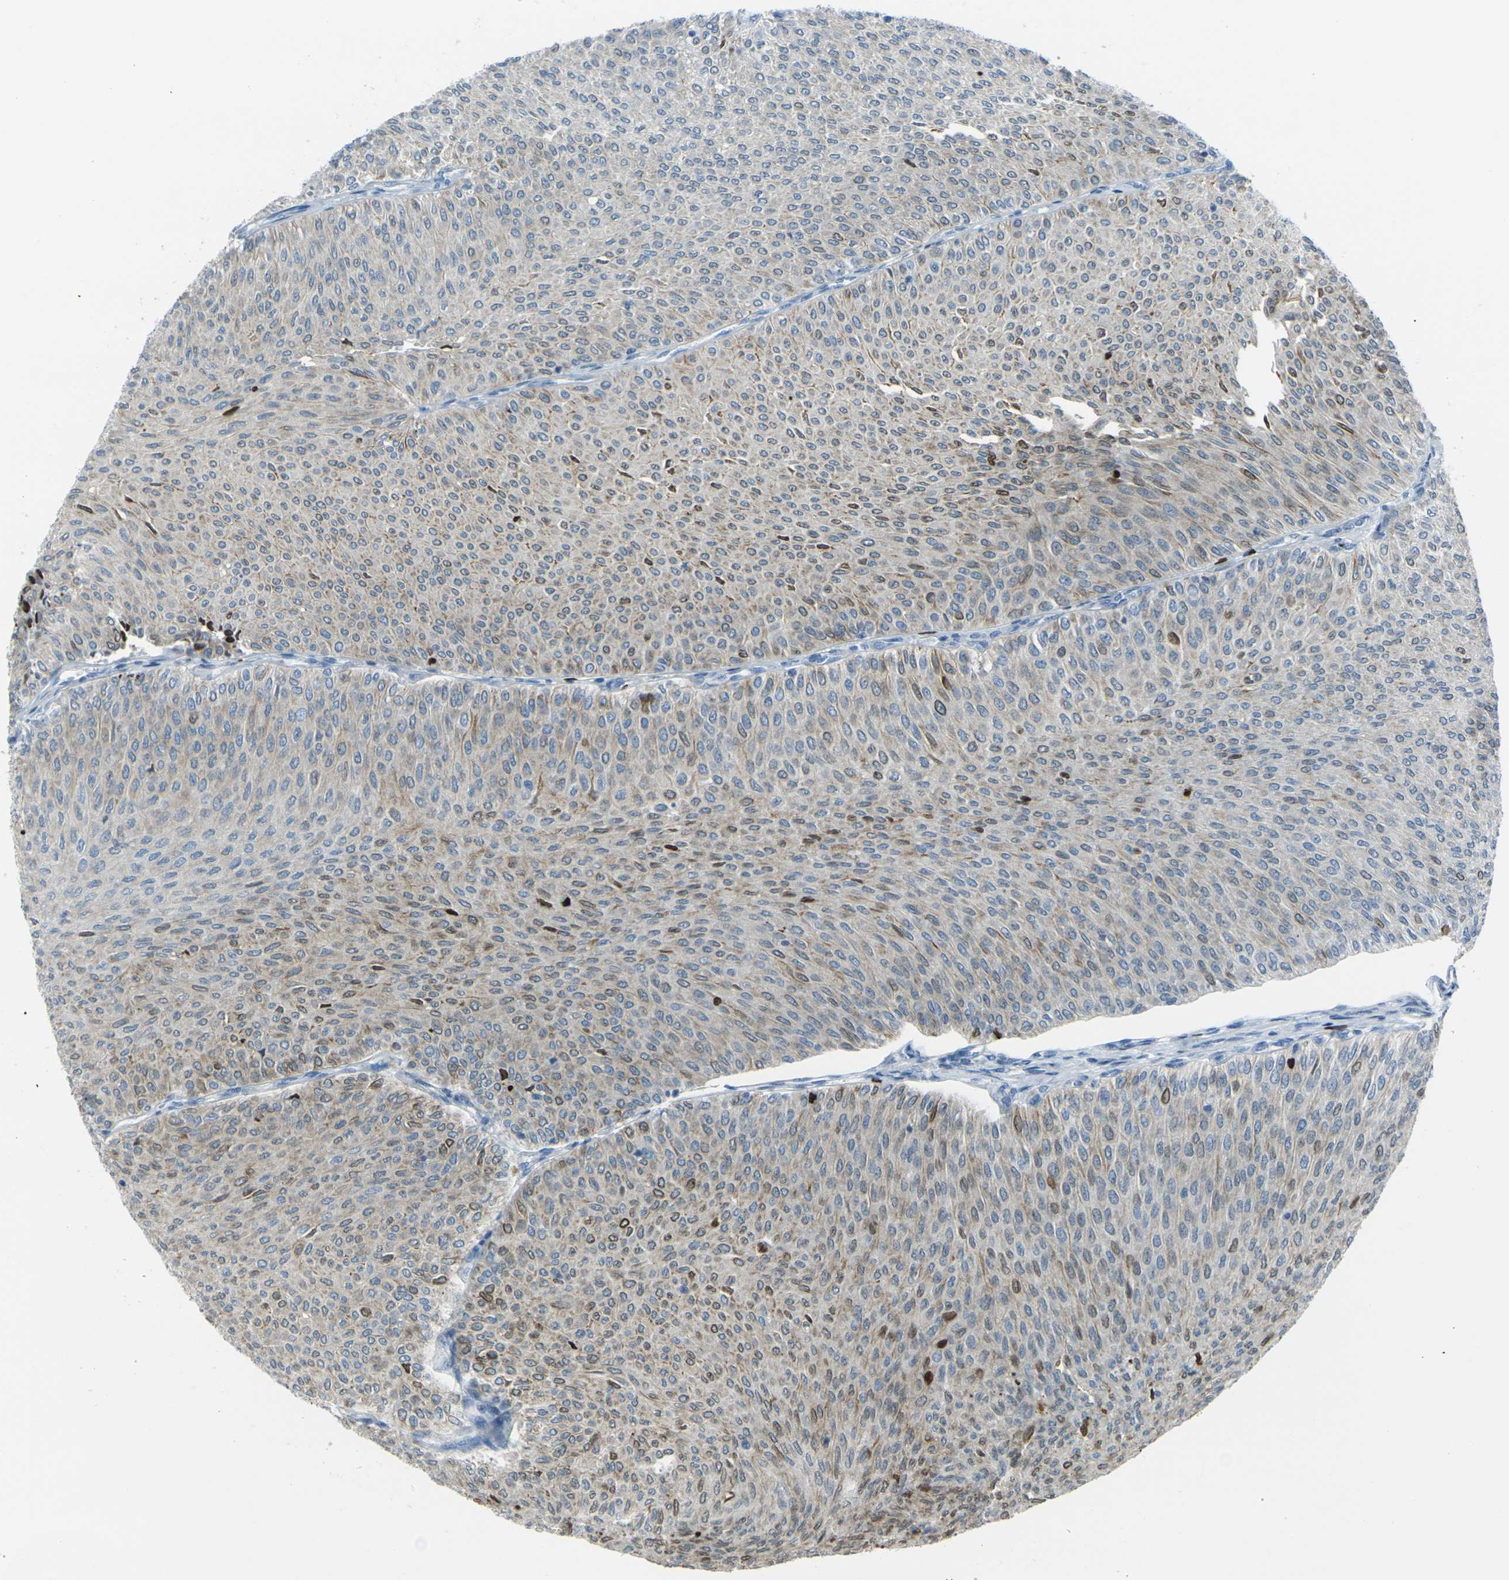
{"staining": {"intensity": "strong", "quantity": "<25%", "location": "nuclear"}, "tissue": "urothelial cancer", "cell_type": "Tumor cells", "image_type": "cancer", "snomed": [{"axis": "morphology", "description": "Urothelial carcinoma, Low grade"}, {"axis": "topography", "description": "Urinary bladder"}], "caption": "Urothelial cancer was stained to show a protein in brown. There is medium levels of strong nuclear positivity in about <25% of tumor cells.", "gene": "ANKRD46", "patient": {"sex": "male", "age": 78}}